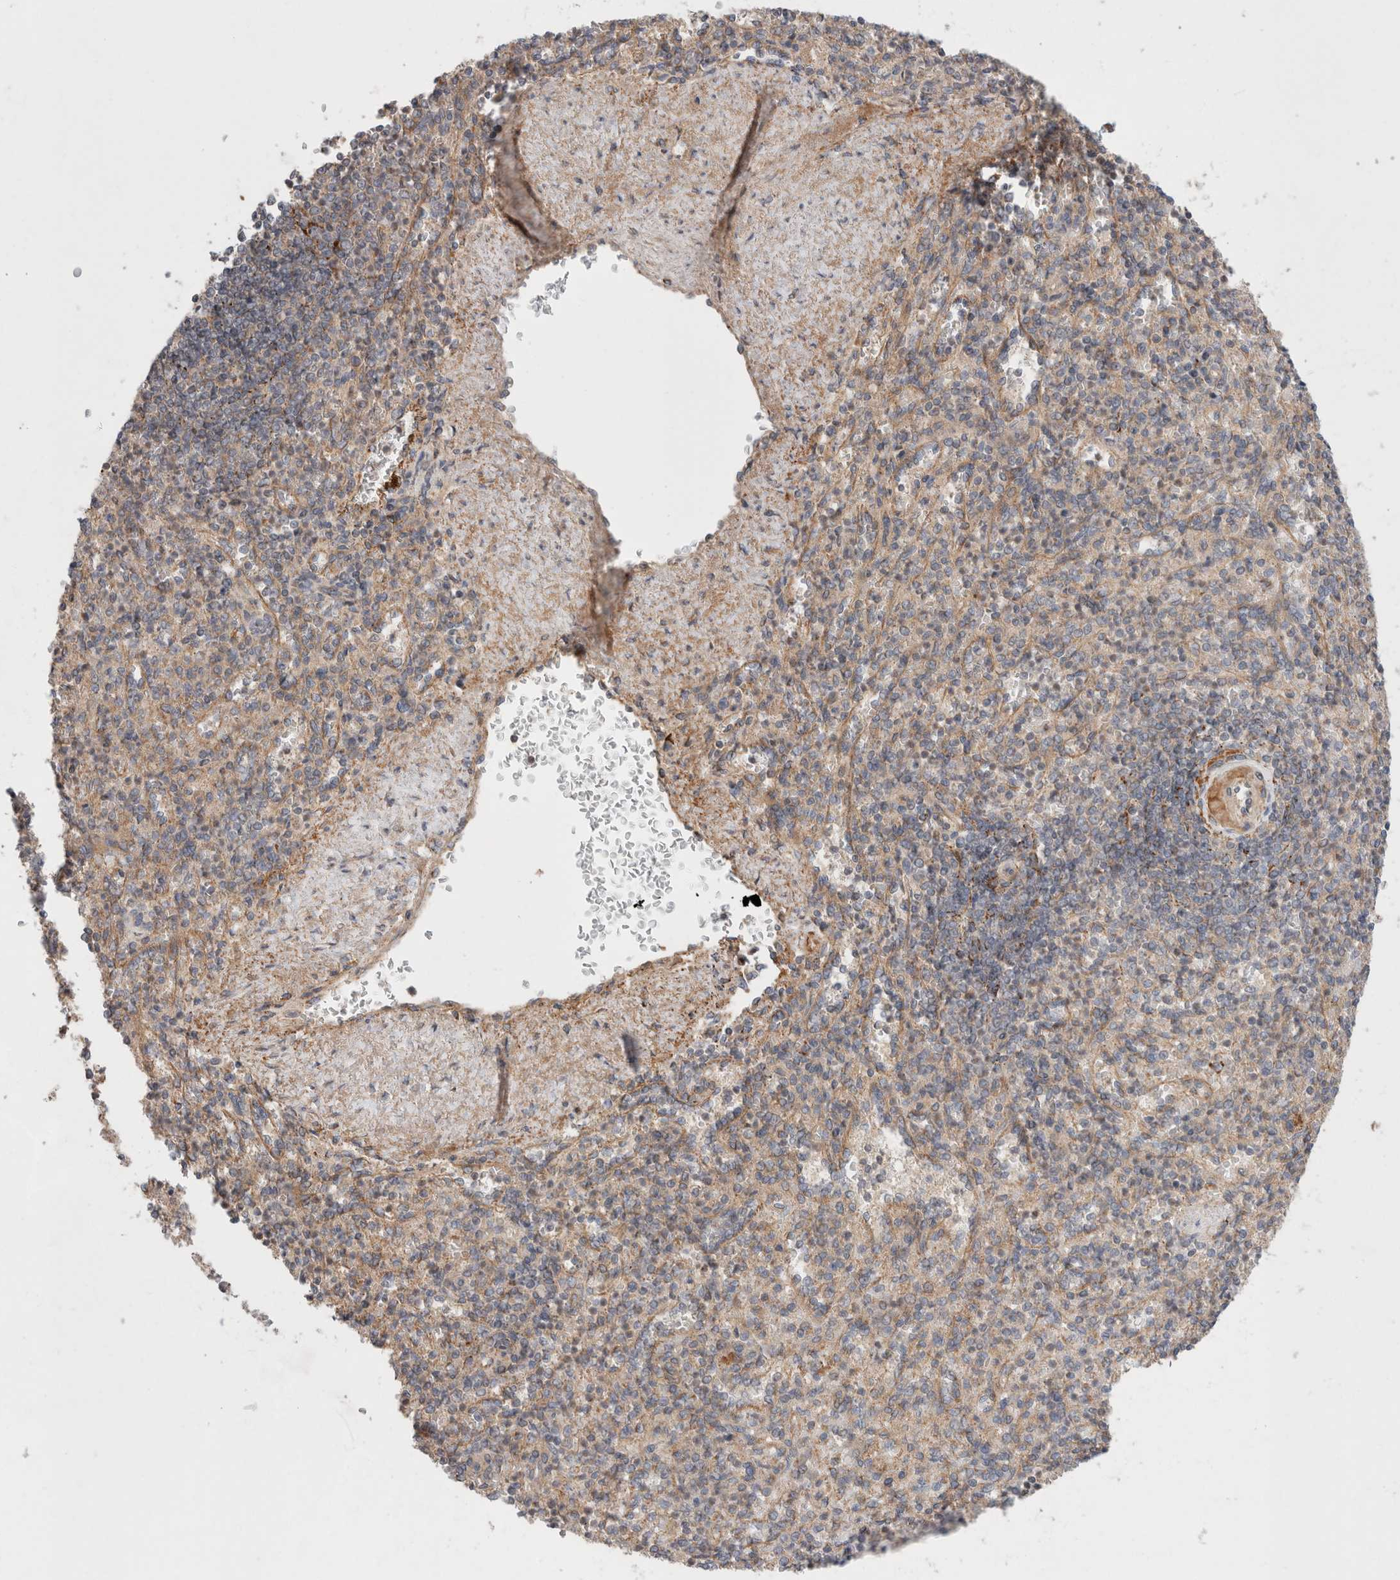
{"staining": {"intensity": "weak", "quantity": "25%-75%", "location": "cytoplasmic/membranous"}, "tissue": "spleen", "cell_type": "Cells in red pulp", "image_type": "normal", "snomed": [{"axis": "morphology", "description": "Normal tissue, NOS"}, {"axis": "topography", "description": "Spleen"}], "caption": "A histopathology image of spleen stained for a protein shows weak cytoplasmic/membranous brown staining in cells in red pulp.", "gene": "HROB", "patient": {"sex": "female", "age": 74}}